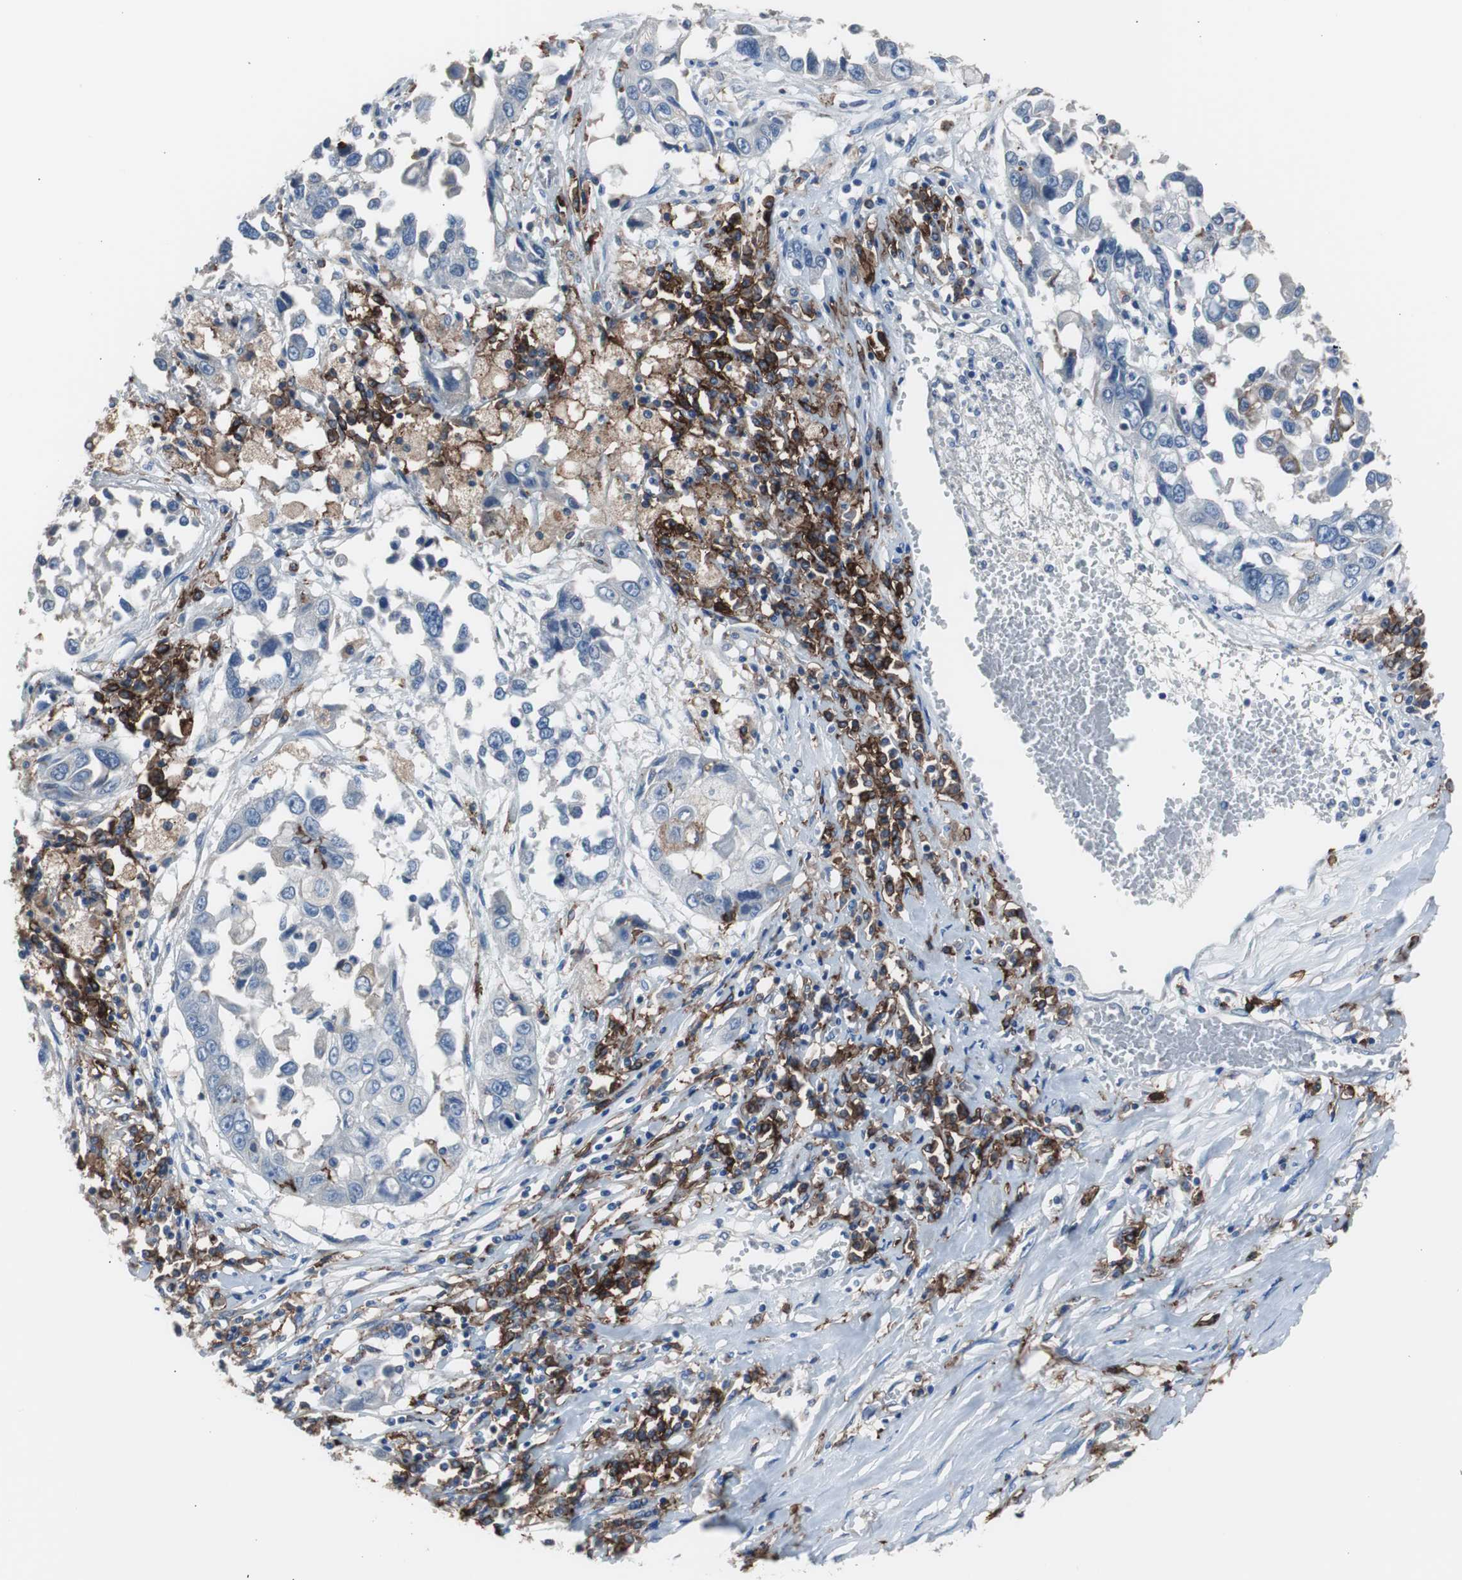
{"staining": {"intensity": "negative", "quantity": "none", "location": "none"}, "tissue": "lung cancer", "cell_type": "Tumor cells", "image_type": "cancer", "snomed": [{"axis": "morphology", "description": "Squamous cell carcinoma, NOS"}, {"axis": "topography", "description": "Lung"}], "caption": "Tumor cells show no significant positivity in lung cancer. (DAB immunohistochemistry, high magnification).", "gene": "FCGR2B", "patient": {"sex": "male", "age": 71}}